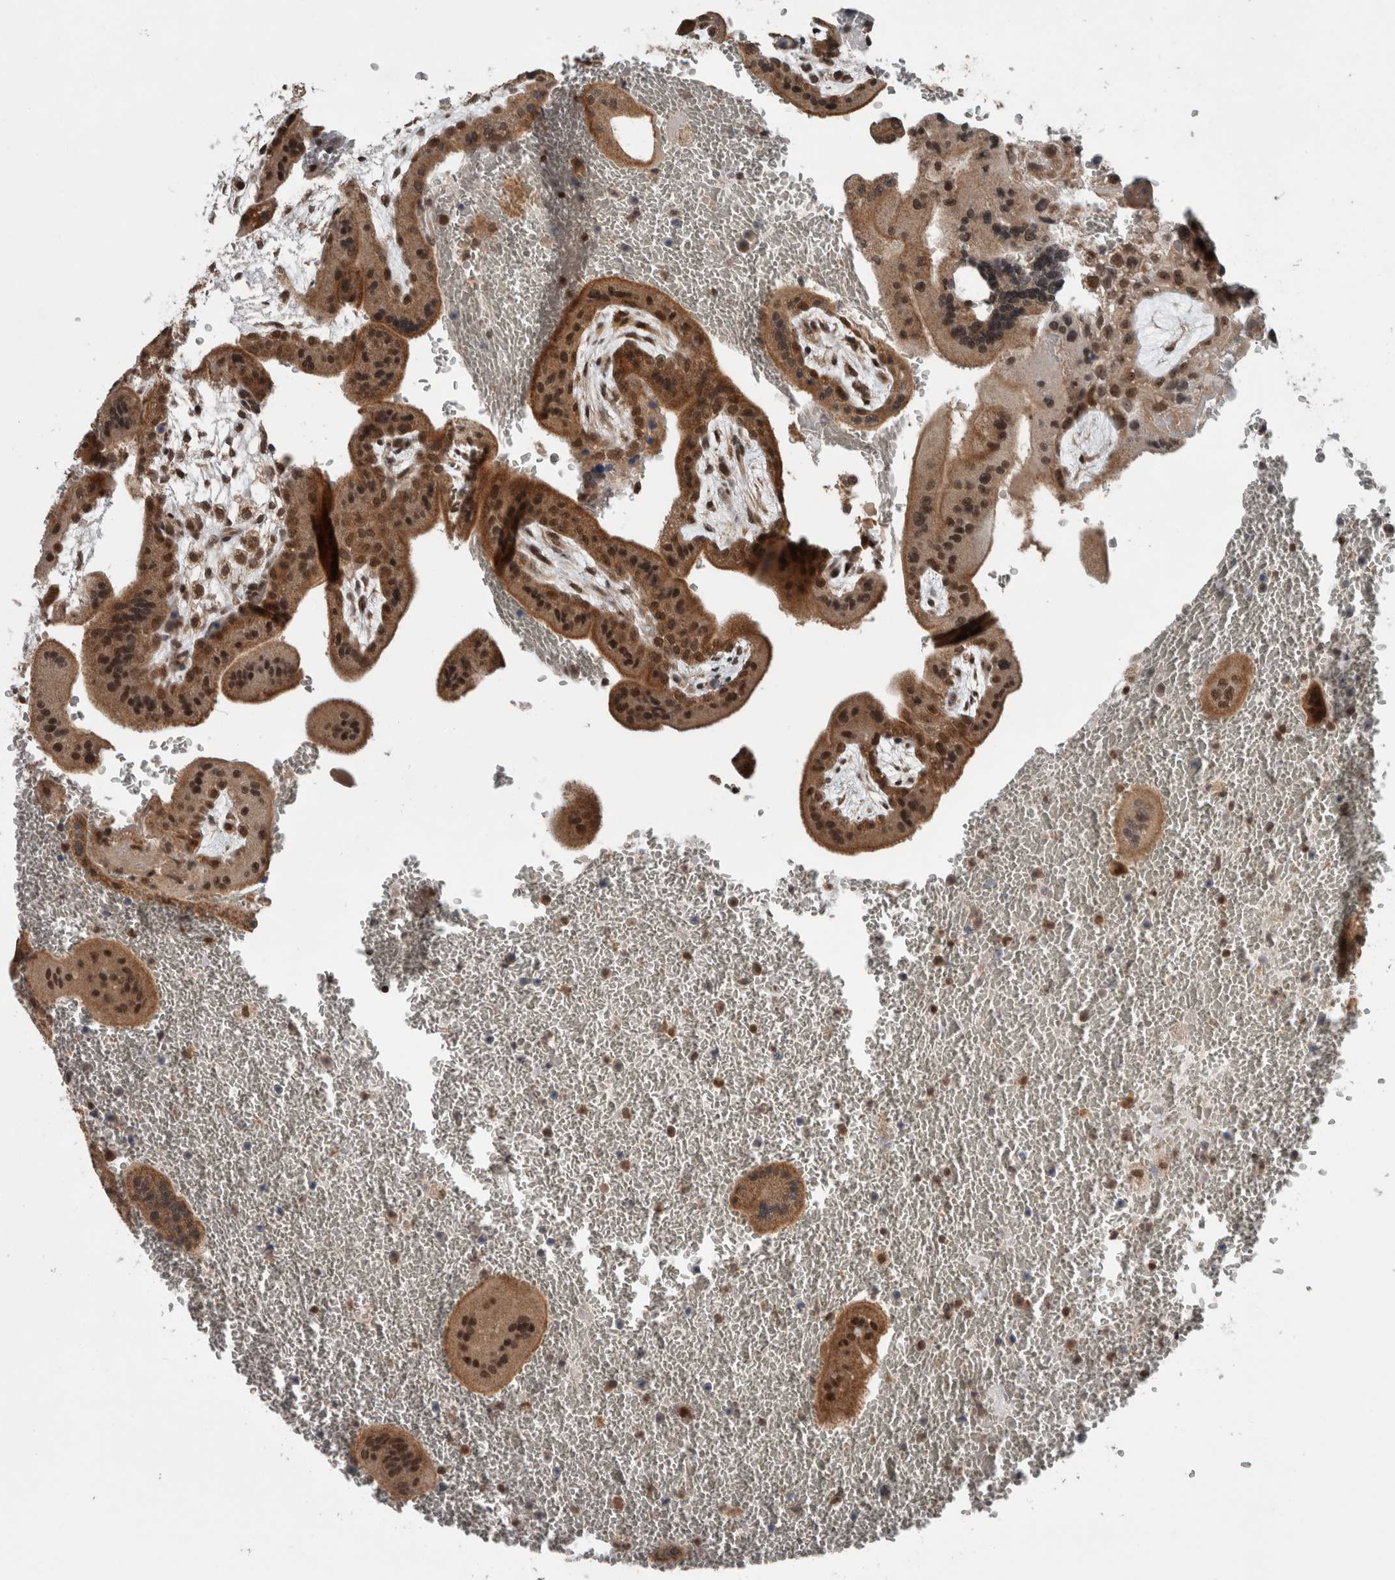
{"staining": {"intensity": "strong", "quantity": ">75%", "location": "cytoplasmic/membranous,nuclear"}, "tissue": "placenta", "cell_type": "Trophoblastic cells", "image_type": "normal", "snomed": [{"axis": "morphology", "description": "Normal tissue, NOS"}, {"axis": "topography", "description": "Placenta"}], "caption": "Brown immunohistochemical staining in unremarkable placenta reveals strong cytoplasmic/membranous,nuclear positivity in approximately >75% of trophoblastic cells.", "gene": "ENY2", "patient": {"sex": "female", "age": 35}}